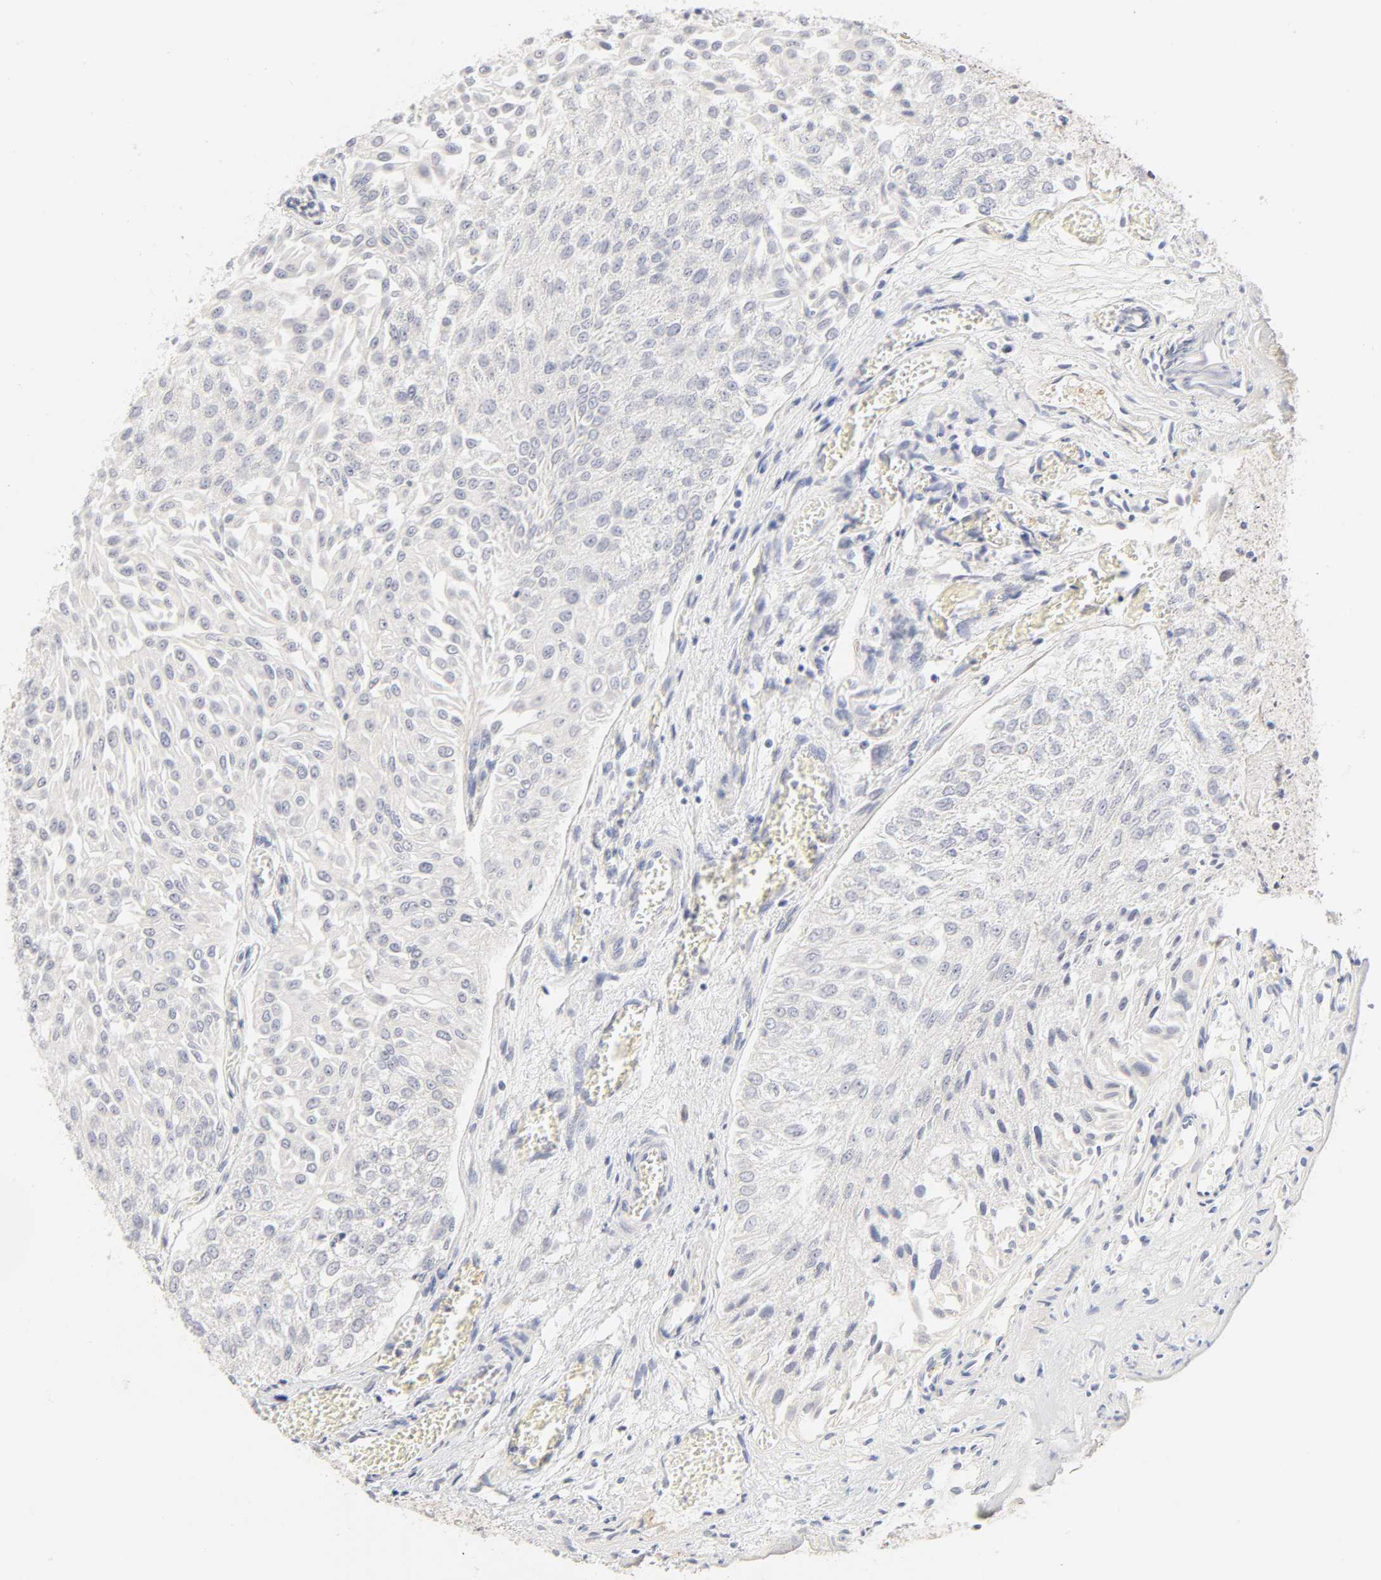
{"staining": {"intensity": "negative", "quantity": "none", "location": "none"}, "tissue": "urothelial cancer", "cell_type": "Tumor cells", "image_type": "cancer", "snomed": [{"axis": "morphology", "description": "Urothelial carcinoma, Low grade"}, {"axis": "topography", "description": "Urinary bladder"}], "caption": "Tumor cells show no significant protein staining in urothelial cancer. The staining was performed using DAB to visualize the protein expression in brown, while the nuclei were stained in blue with hematoxylin (Magnification: 20x).", "gene": "CYP4B1", "patient": {"sex": "male", "age": 86}}